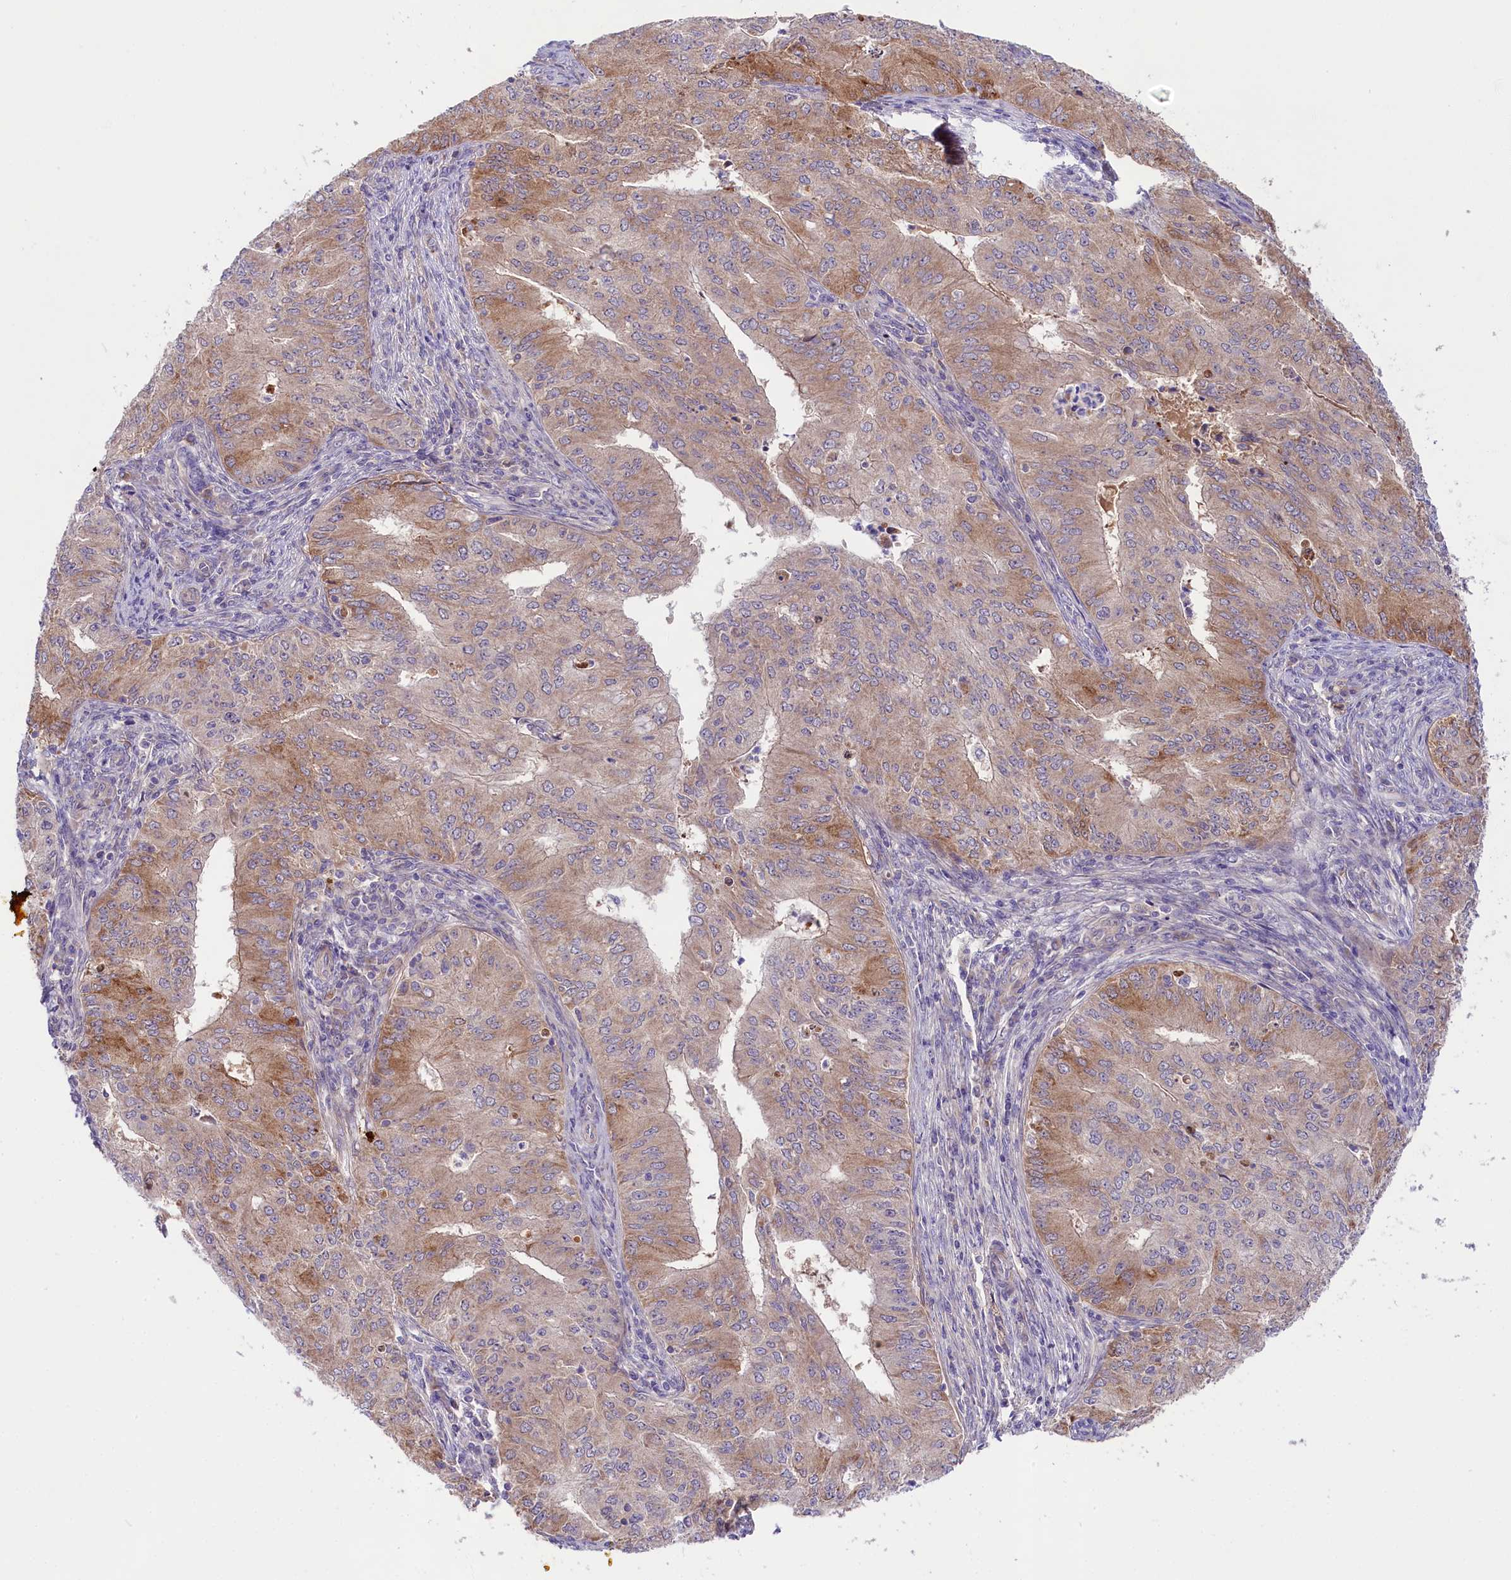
{"staining": {"intensity": "moderate", "quantity": "<25%", "location": "cytoplasmic/membranous"}, "tissue": "endometrial cancer", "cell_type": "Tumor cells", "image_type": "cancer", "snomed": [{"axis": "morphology", "description": "Adenocarcinoma, NOS"}, {"axis": "topography", "description": "Endometrium"}], "caption": "An image showing moderate cytoplasmic/membranous staining in about <25% of tumor cells in endometrial cancer (adenocarcinoma), as visualized by brown immunohistochemical staining.", "gene": "COG8", "patient": {"sex": "female", "age": 50}}